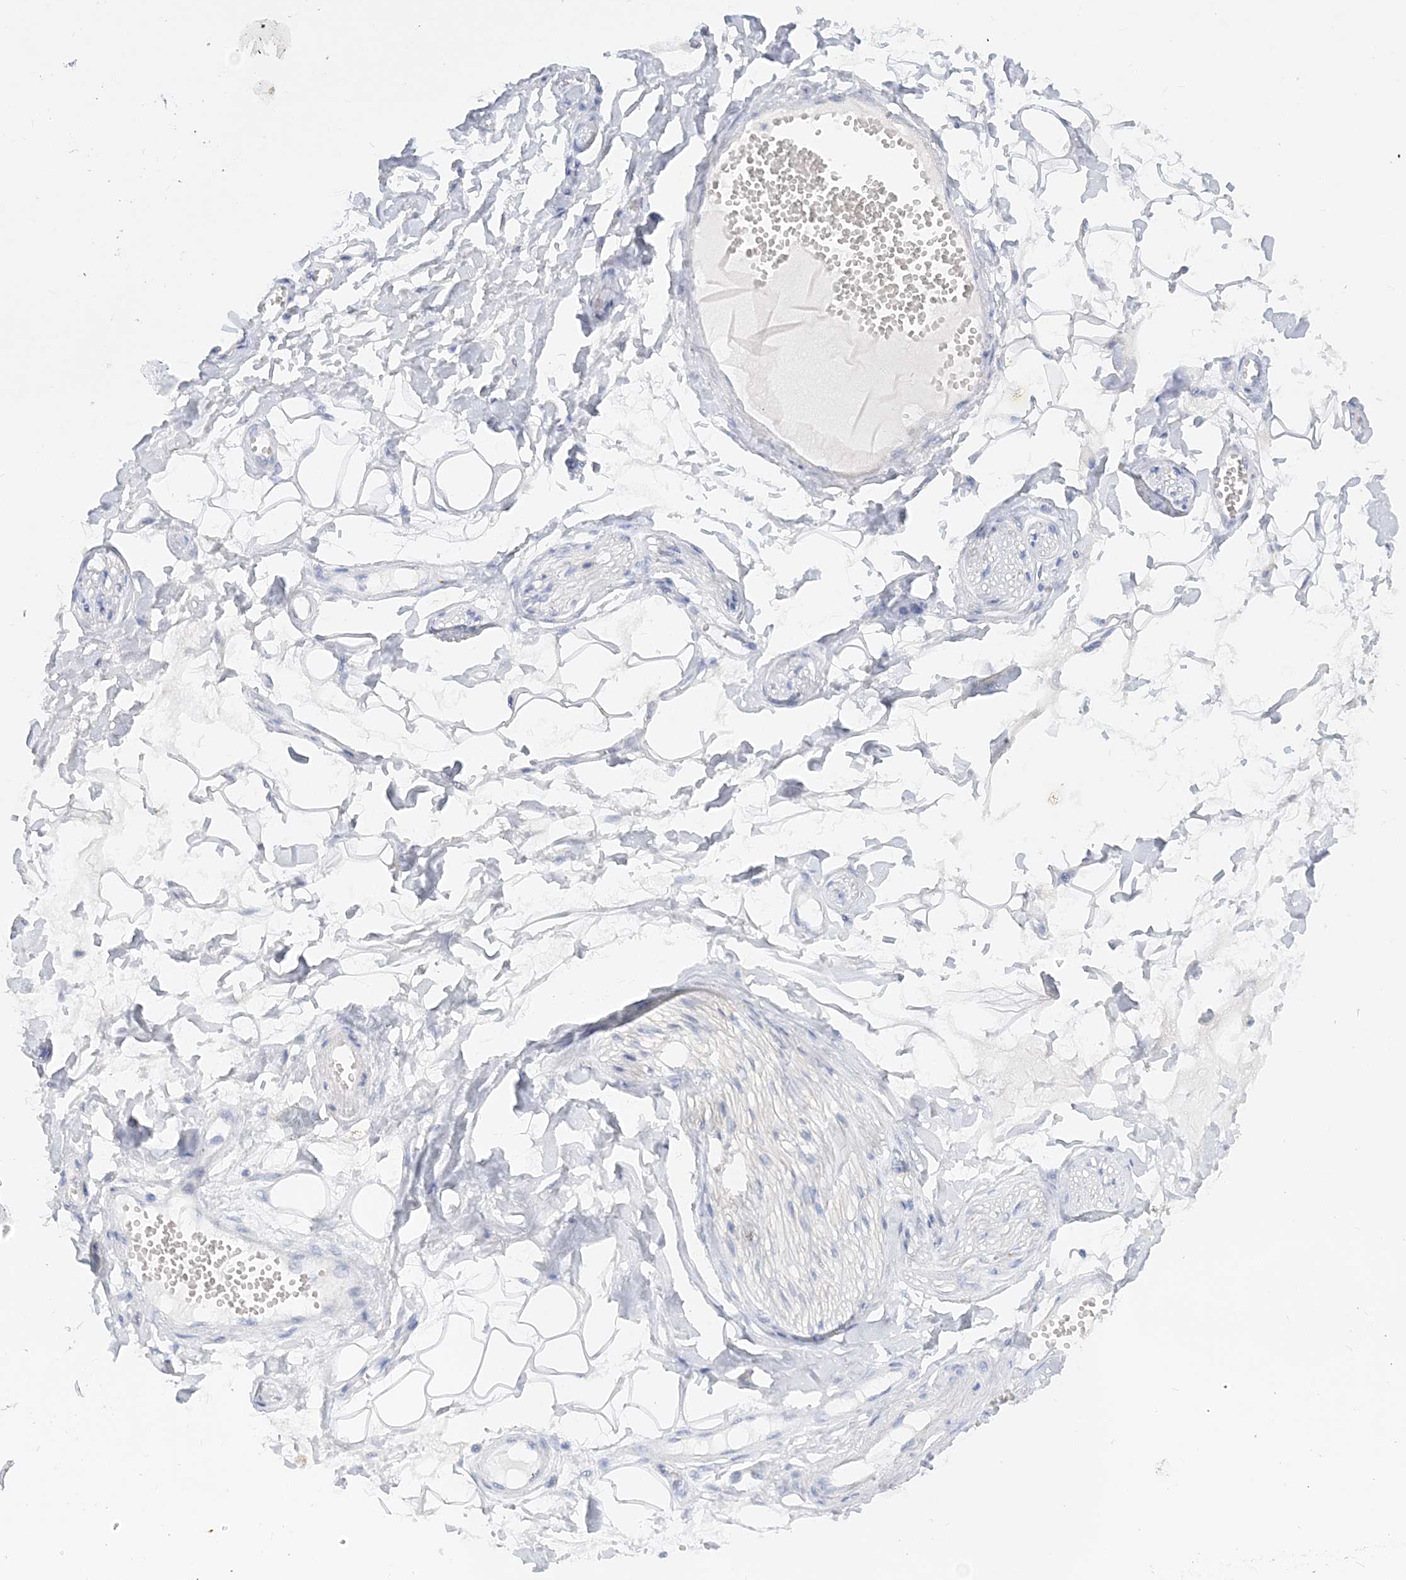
{"staining": {"intensity": "negative", "quantity": "none", "location": "none"}, "tissue": "adipose tissue", "cell_type": "Adipocytes", "image_type": "normal", "snomed": [{"axis": "morphology", "description": "Normal tissue, NOS"}, {"axis": "morphology", "description": "Inflammation, NOS"}, {"axis": "topography", "description": "Salivary gland"}, {"axis": "topography", "description": "Peripheral nerve tissue"}], "caption": "This is an immunohistochemistry (IHC) image of benign human adipose tissue. There is no expression in adipocytes.", "gene": "ENSG00000288637", "patient": {"sex": "female", "age": 75}}